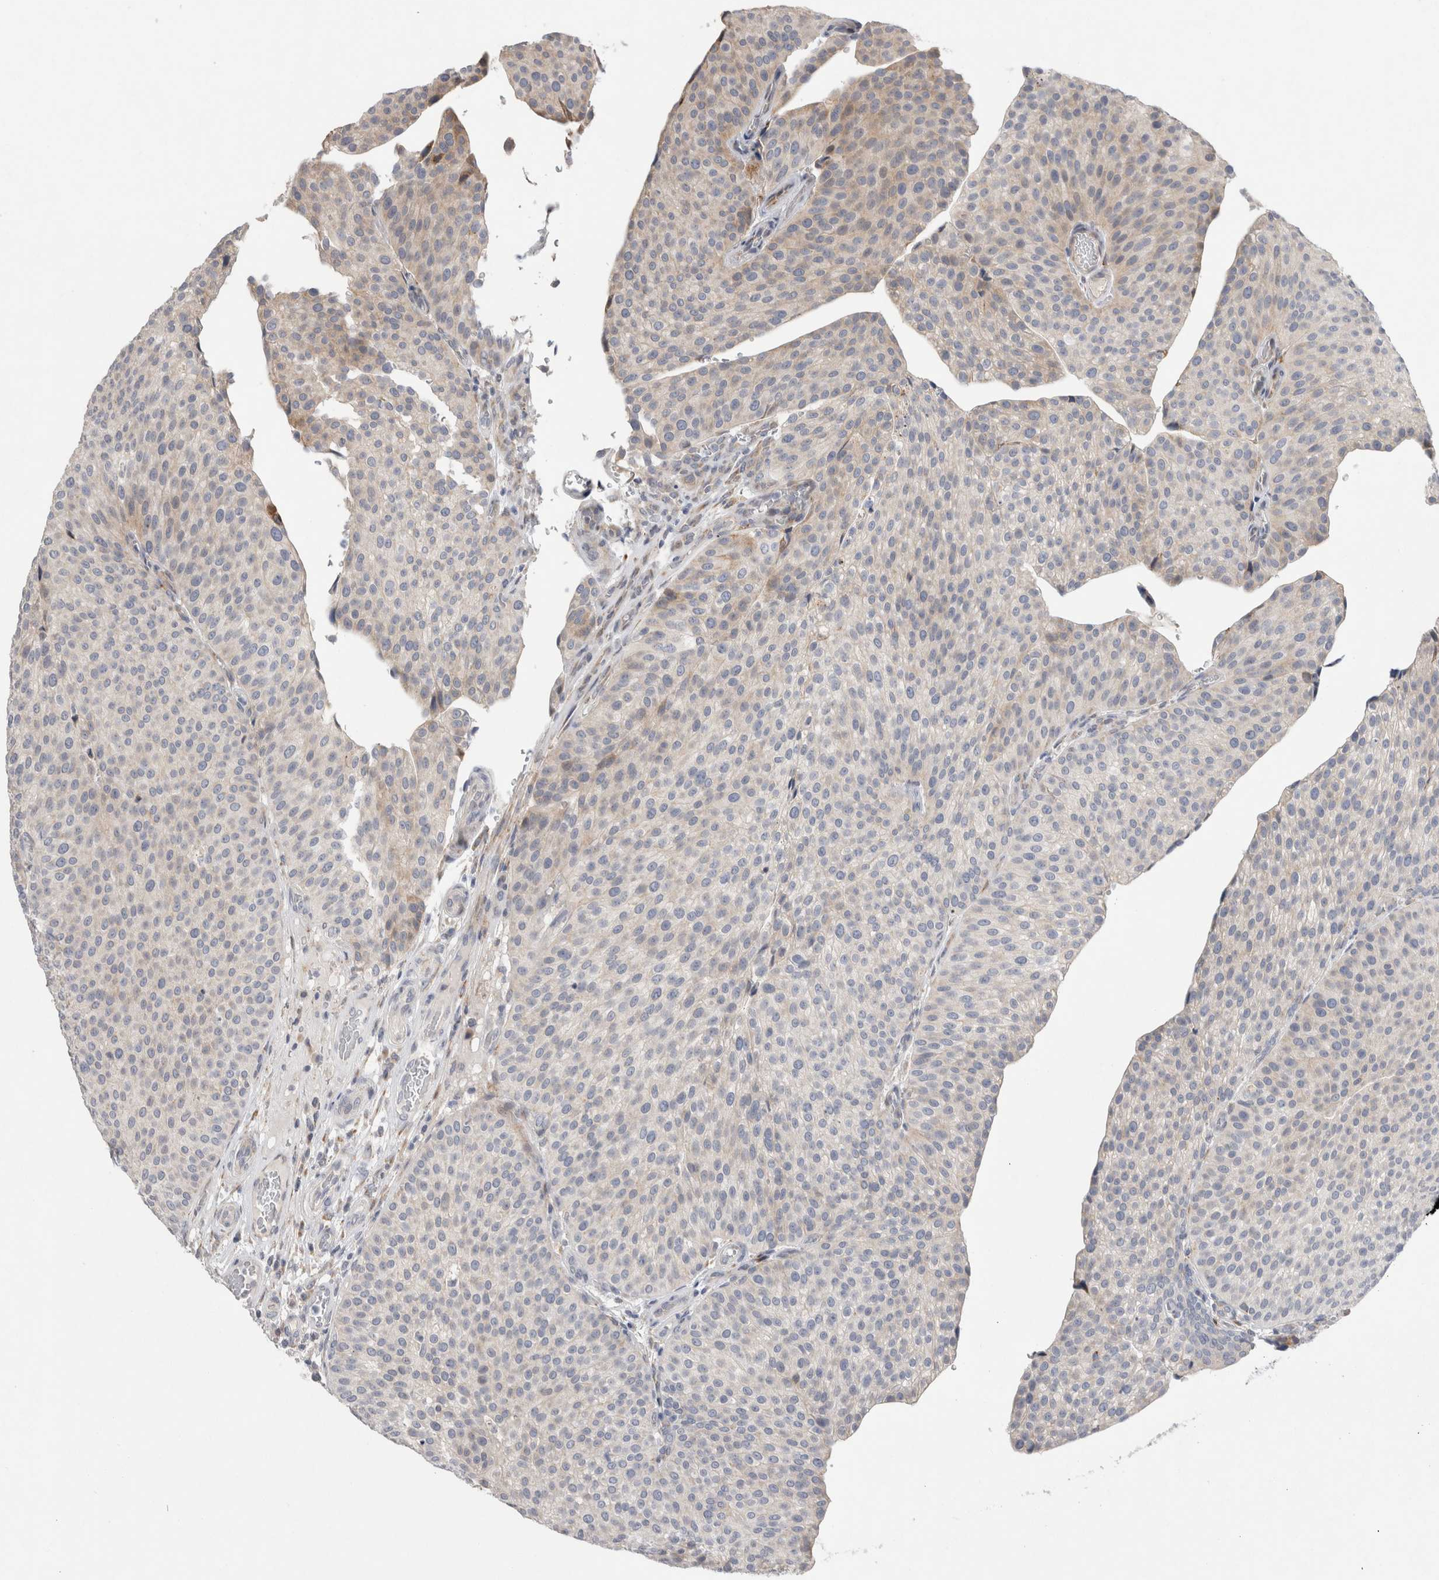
{"staining": {"intensity": "weak", "quantity": "<25%", "location": "cytoplasmic/membranous"}, "tissue": "urothelial cancer", "cell_type": "Tumor cells", "image_type": "cancer", "snomed": [{"axis": "morphology", "description": "Normal tissue, NOS"}, {"axis": "morphology", "description": "Urothelial carcinoma, Low grade"}, {"axis": "topography", "description": "Smooth muscle"}, {"axis": "topography", "description": "Urinary bladder"}], "caption": "Urothelial cancer stained for a protein using IHC exhibits no positivity tumor cells.", "gene": "TRMT9B", "patient": {"sex": "male", "age": 60}}